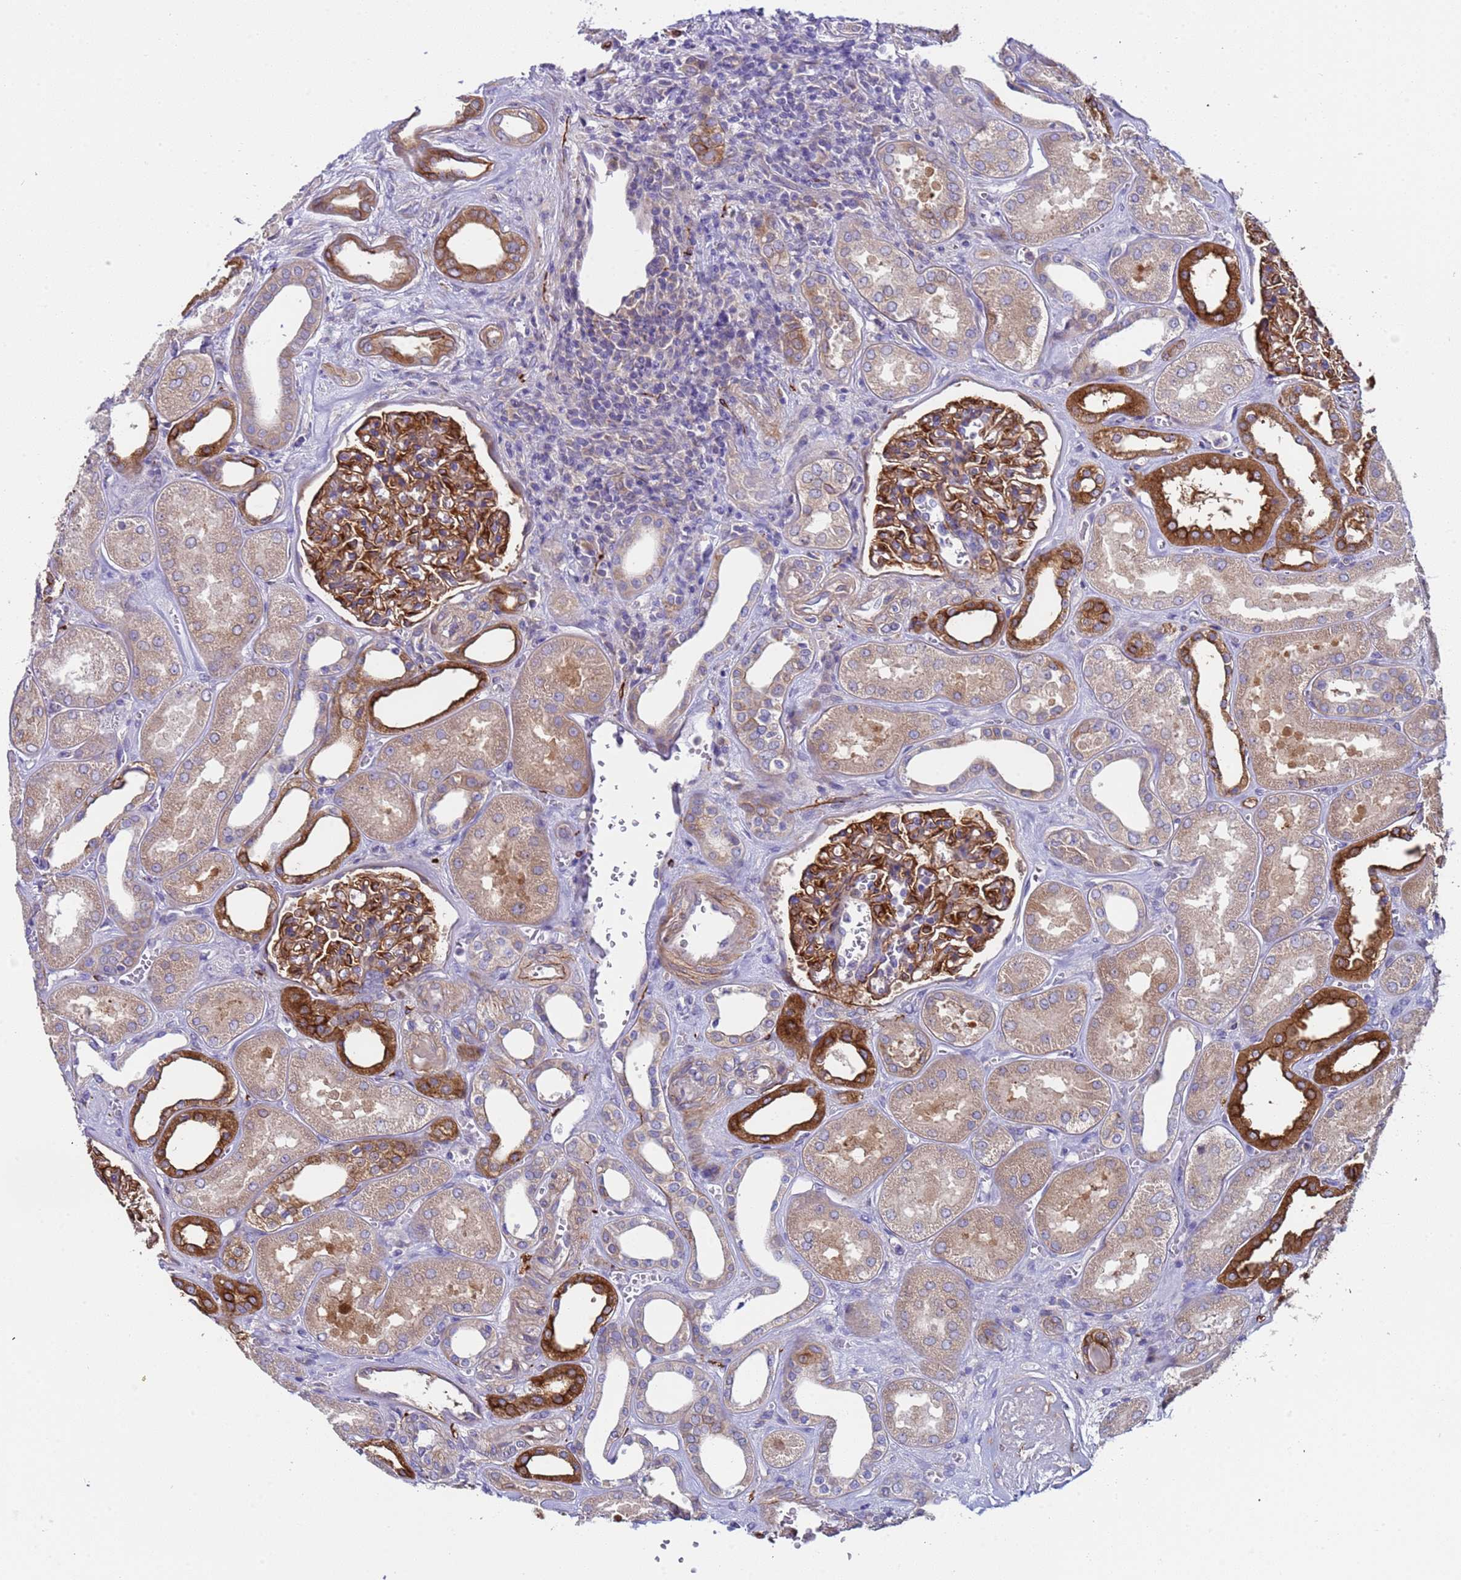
{"staining": {"intensity": "strong", "quantity": "25%-75%", "location": "cytoplasmic/membranous"}, "tissue": "kidney", "cell_type": "Cells in glomeruli", "image_type": "normal", "snomed": [{"axis": "morphology", "description": "Normal tissue, NOS"}, {"axis": "morphology", "description": "Adenocarcinoma, NOS"}, {"axis": "topography", "description": "Kidney"}], "caption": "Immunohistochemistry (IHC) image of unremarkable kidney stained for a protein (brown), which reveals high levels of strong cytoplasmic/membranous staining in approximately 25%-75% of cells in glomeruli.", "gene": "PAQR7", "patient": {"sex": "female", "age": 68}}